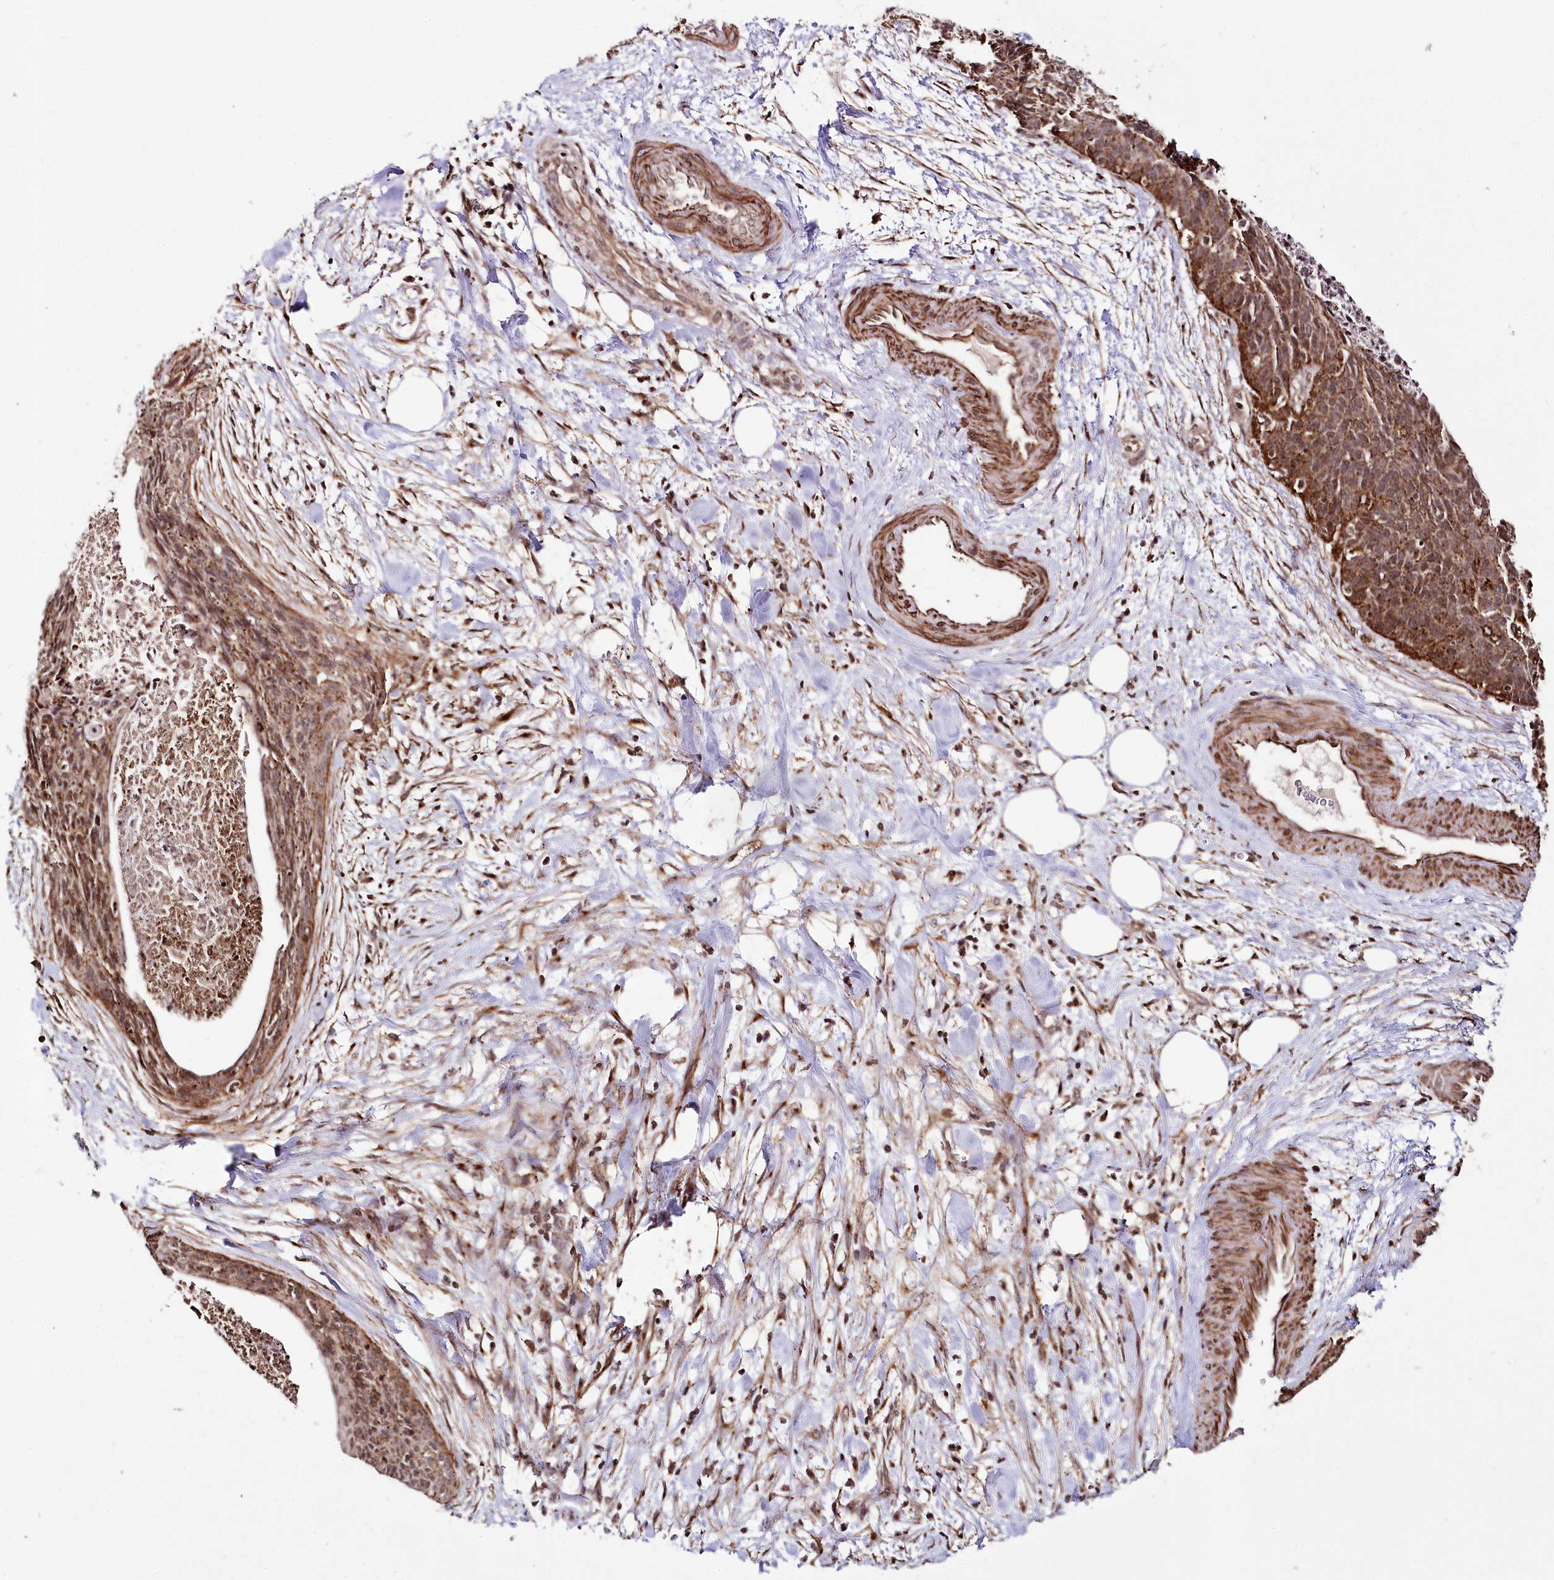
{"staining": {"intensity": "moderate", "quantity": ">75%", "location": "cytoplasmic/membranous,nuclear"}, "tissue": "cervical cancer", "cell_type": "Tumor cells", "image_type": "cancer", "snomed": [{"axis": "morphology", "description": "Squamous cell carcinoma, NOS"}, {"axis": "topography", "description": "Cervix"}], "caption": "There is medium levels of moderate cytoplasmic/membranous and nuclear expression in tumor cells of squamous cell carcinoma (cervical), as demonstrated by immunohistochemical staining (brown color).", "gene": "HOXC8", "patient": {"sex": "female", "age": 55}}